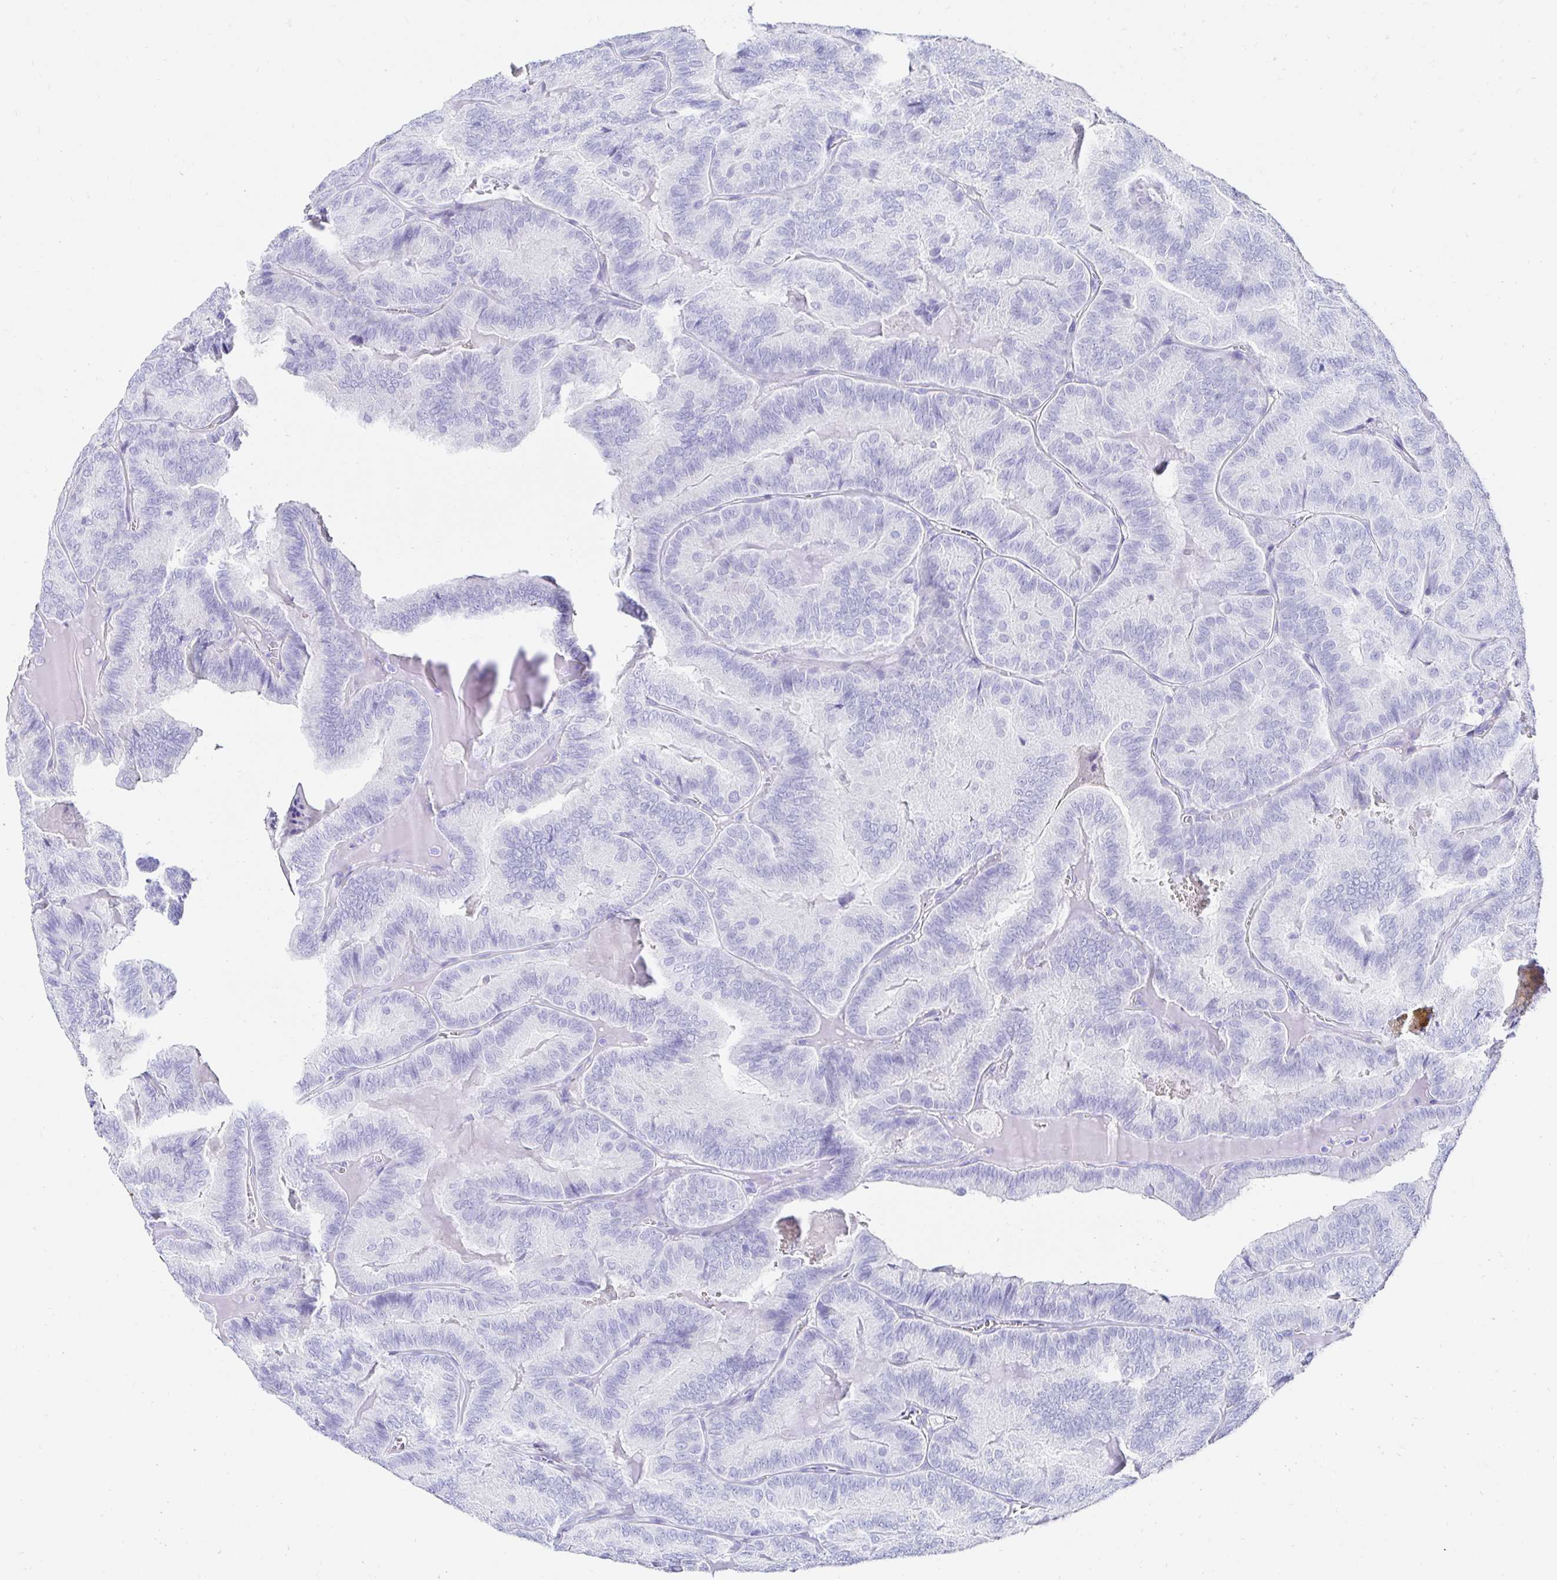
{"staining": {"intensity": "negative", "quantity": "none", "location": "none"}, "tissue": "thyroid cancer", "cell_type": "Tumor cells", "image_type": "cancer", "snomed": [{"axis": "morphology", "description": "Papillary adenocarcinoma, NOS"}, {"axis": "topography", "description": "Thyroid gland"}], "caption": "DAB immunohistochemical staining of thyroid cancer (papillary adenocarcinoma) displays no significant staining in tumor cells.", "gene": "CA9", "patient": {"sex": "female", "age": 75}}